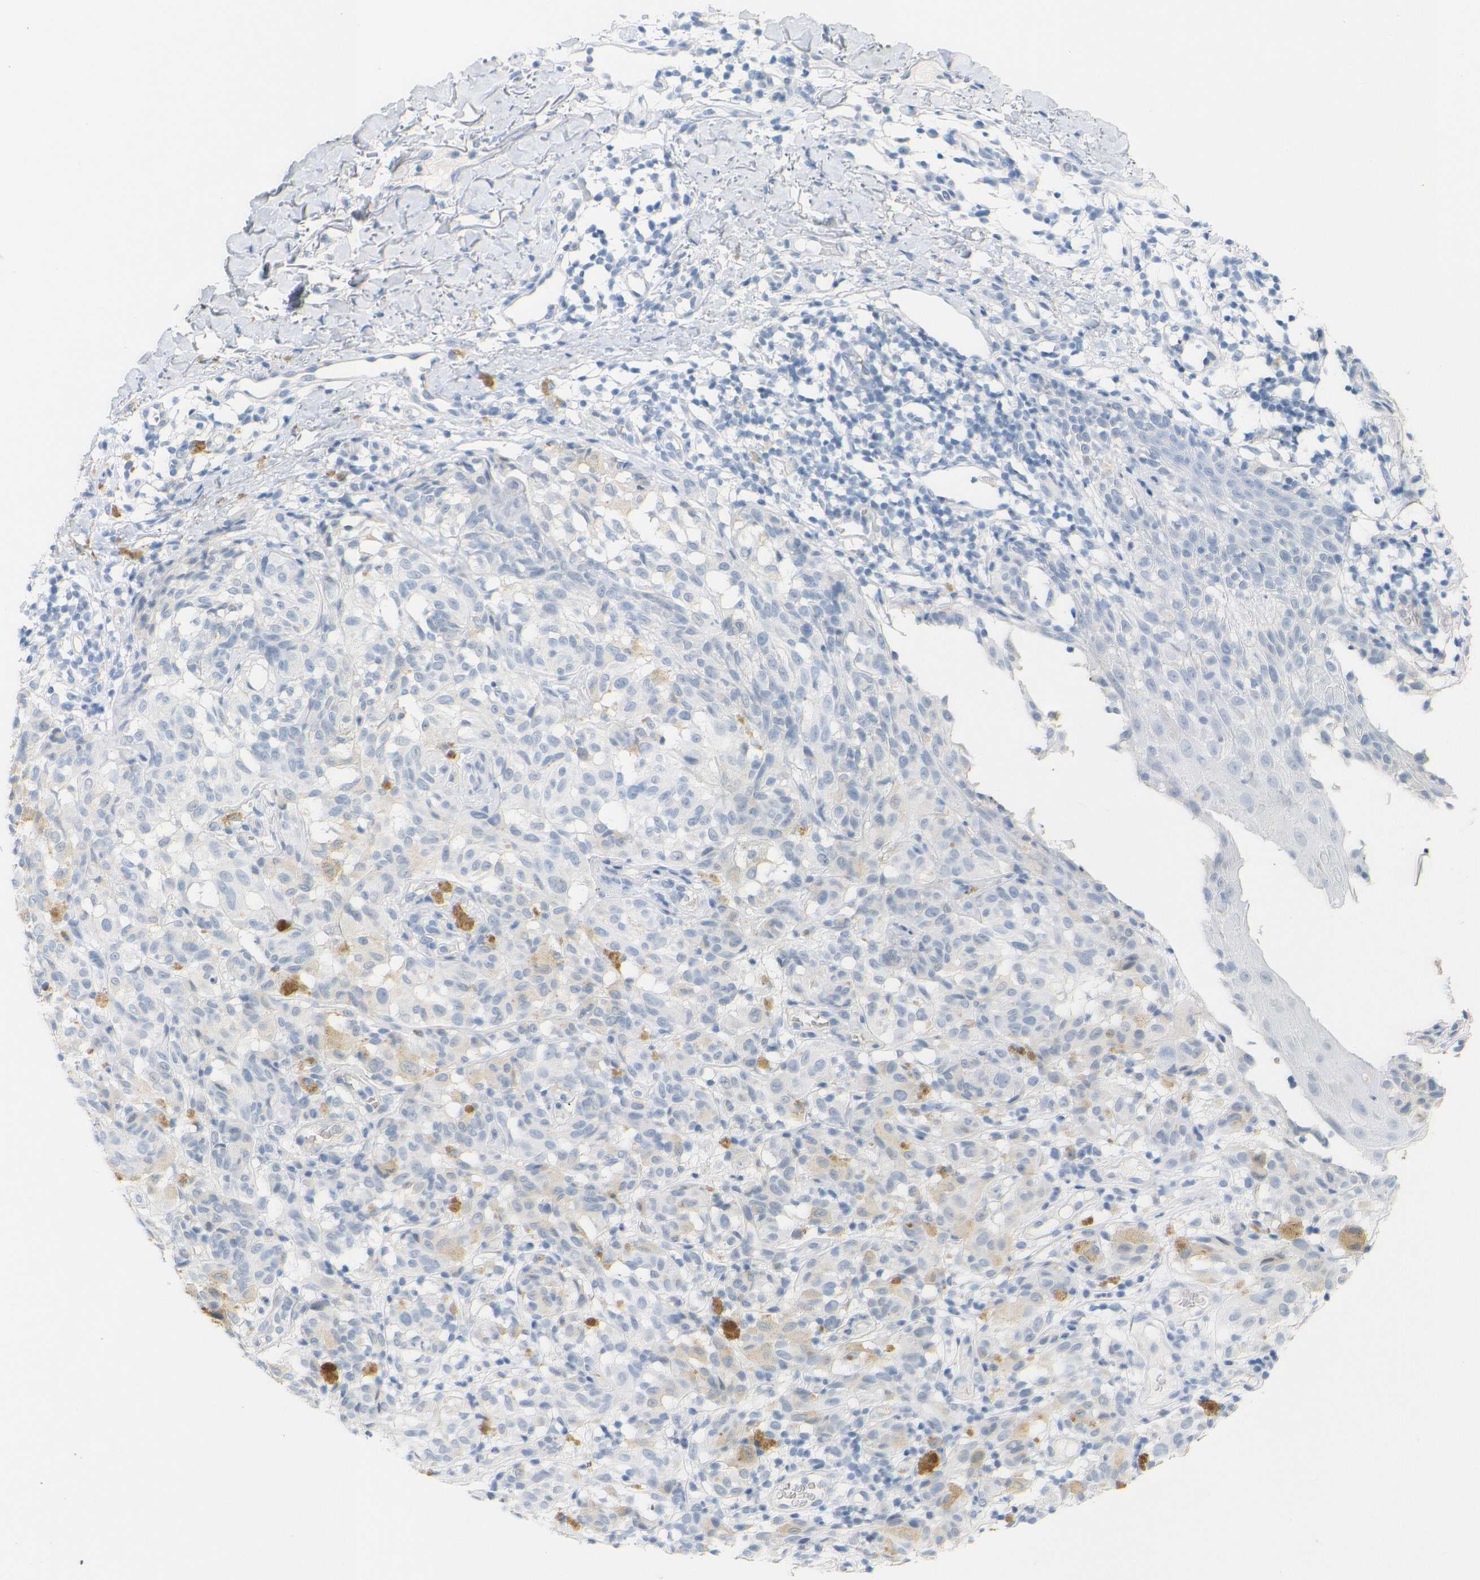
{"staining": {"intensity": "weak", "quantity": "<25%", "location": "cytoplasmic/membranous"}, "tissue": "melanoma", "cell_type": "Tumor cells", "image_type": "cancer", "snomed": [{"axis": "morphology", "description": "Malignant melanoma, NOS"}, {"axis": "topography", "description": "Skin"}], "caption": "This is an IHC histopathology image of melanoma. There is no expression in tumor cells.", "gene": "OPN1SW", "patient": {"sex": "female", "age": 46}}